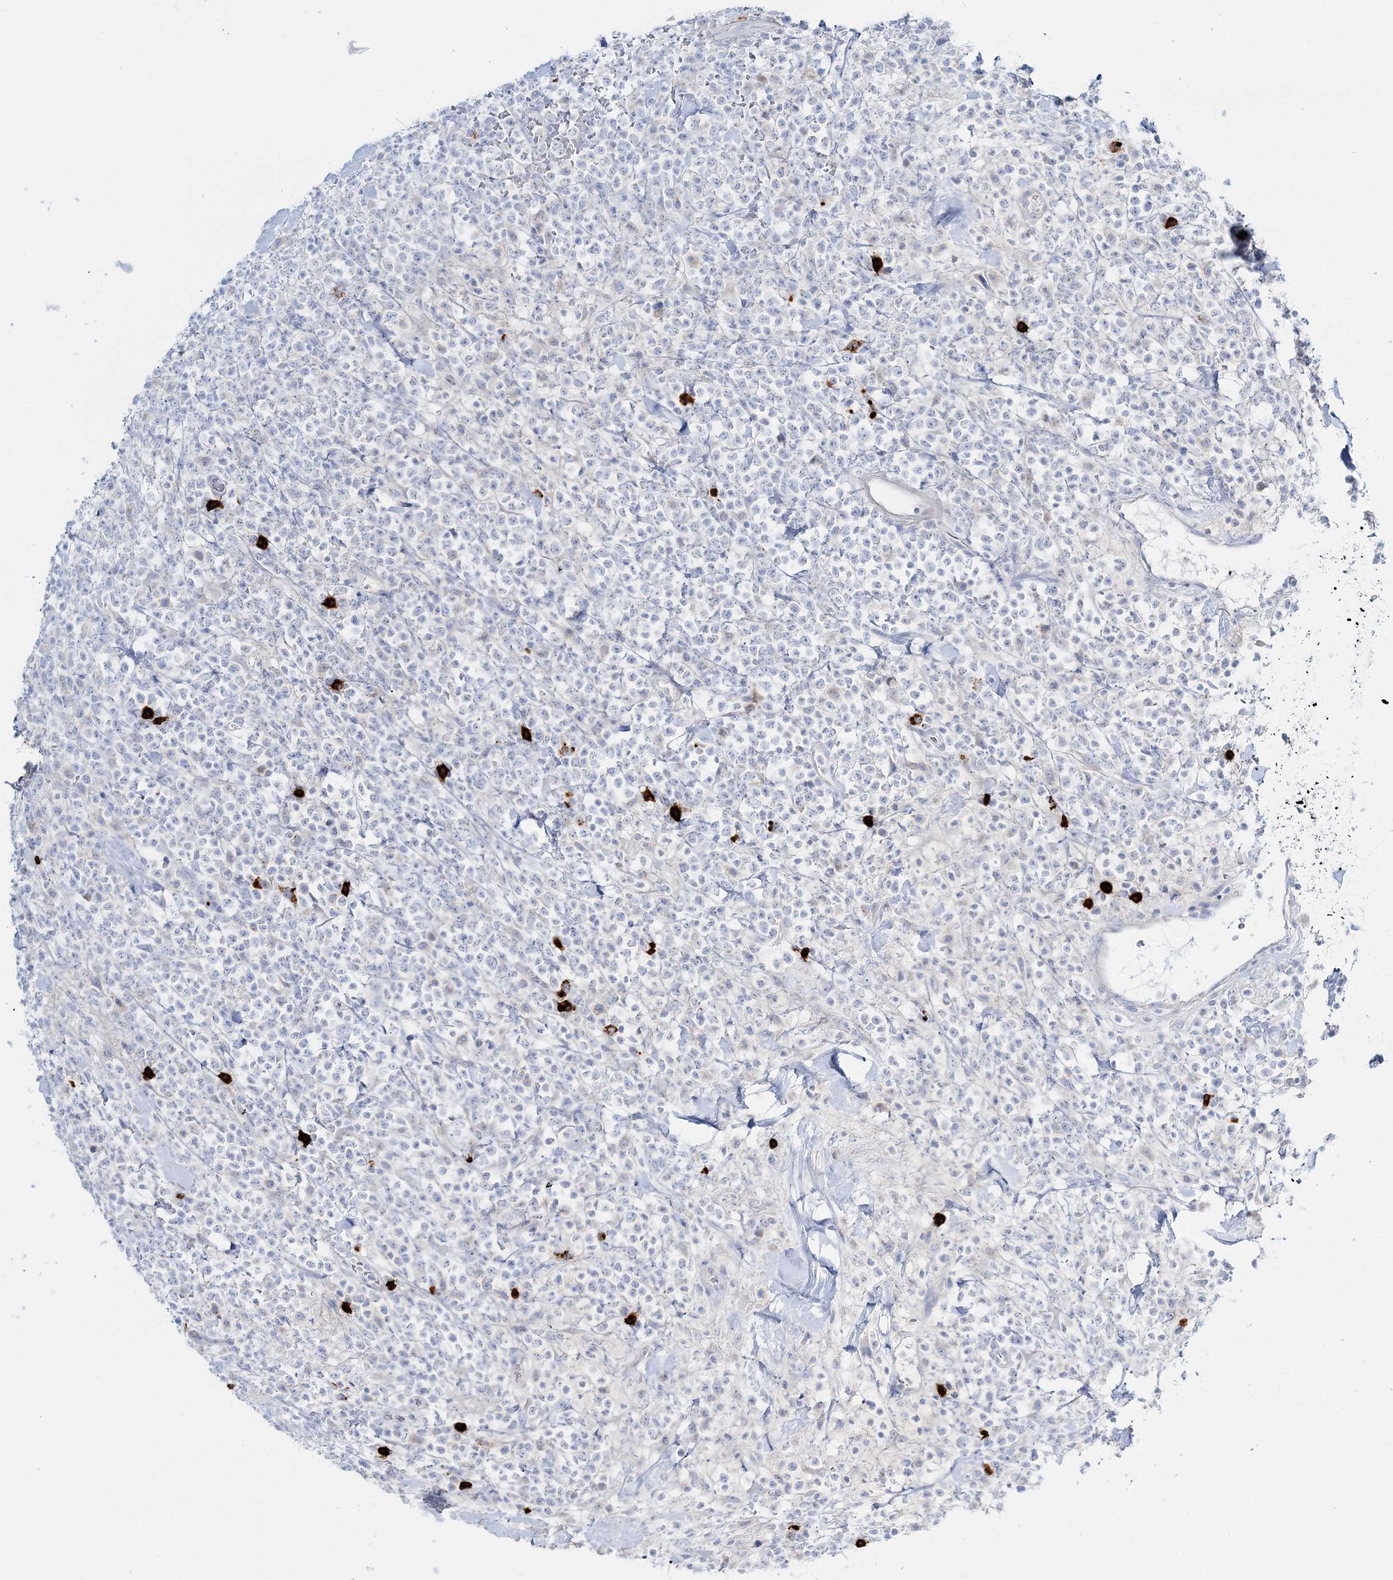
{"staining": {"intensity": "negative", "quantity": "none", "location": "none"}, "tissue": "lymphoma", "cell_type": "Tumor cells", "image_type": "cancer", "snomed": [{"axis": "morphology", "description": "Malignant lymphoma, non-Hodgkin's type, High grade"}, {"axis": "topography", "description": "Colon"}], "caption": "This is a micrograph of IHC staining of lymphoma, which shows no positivity in tumor cells. Nuclei are stained in blue.", "gene": "WDSUB1", "patient": {"sex": "female", "age": 53}}